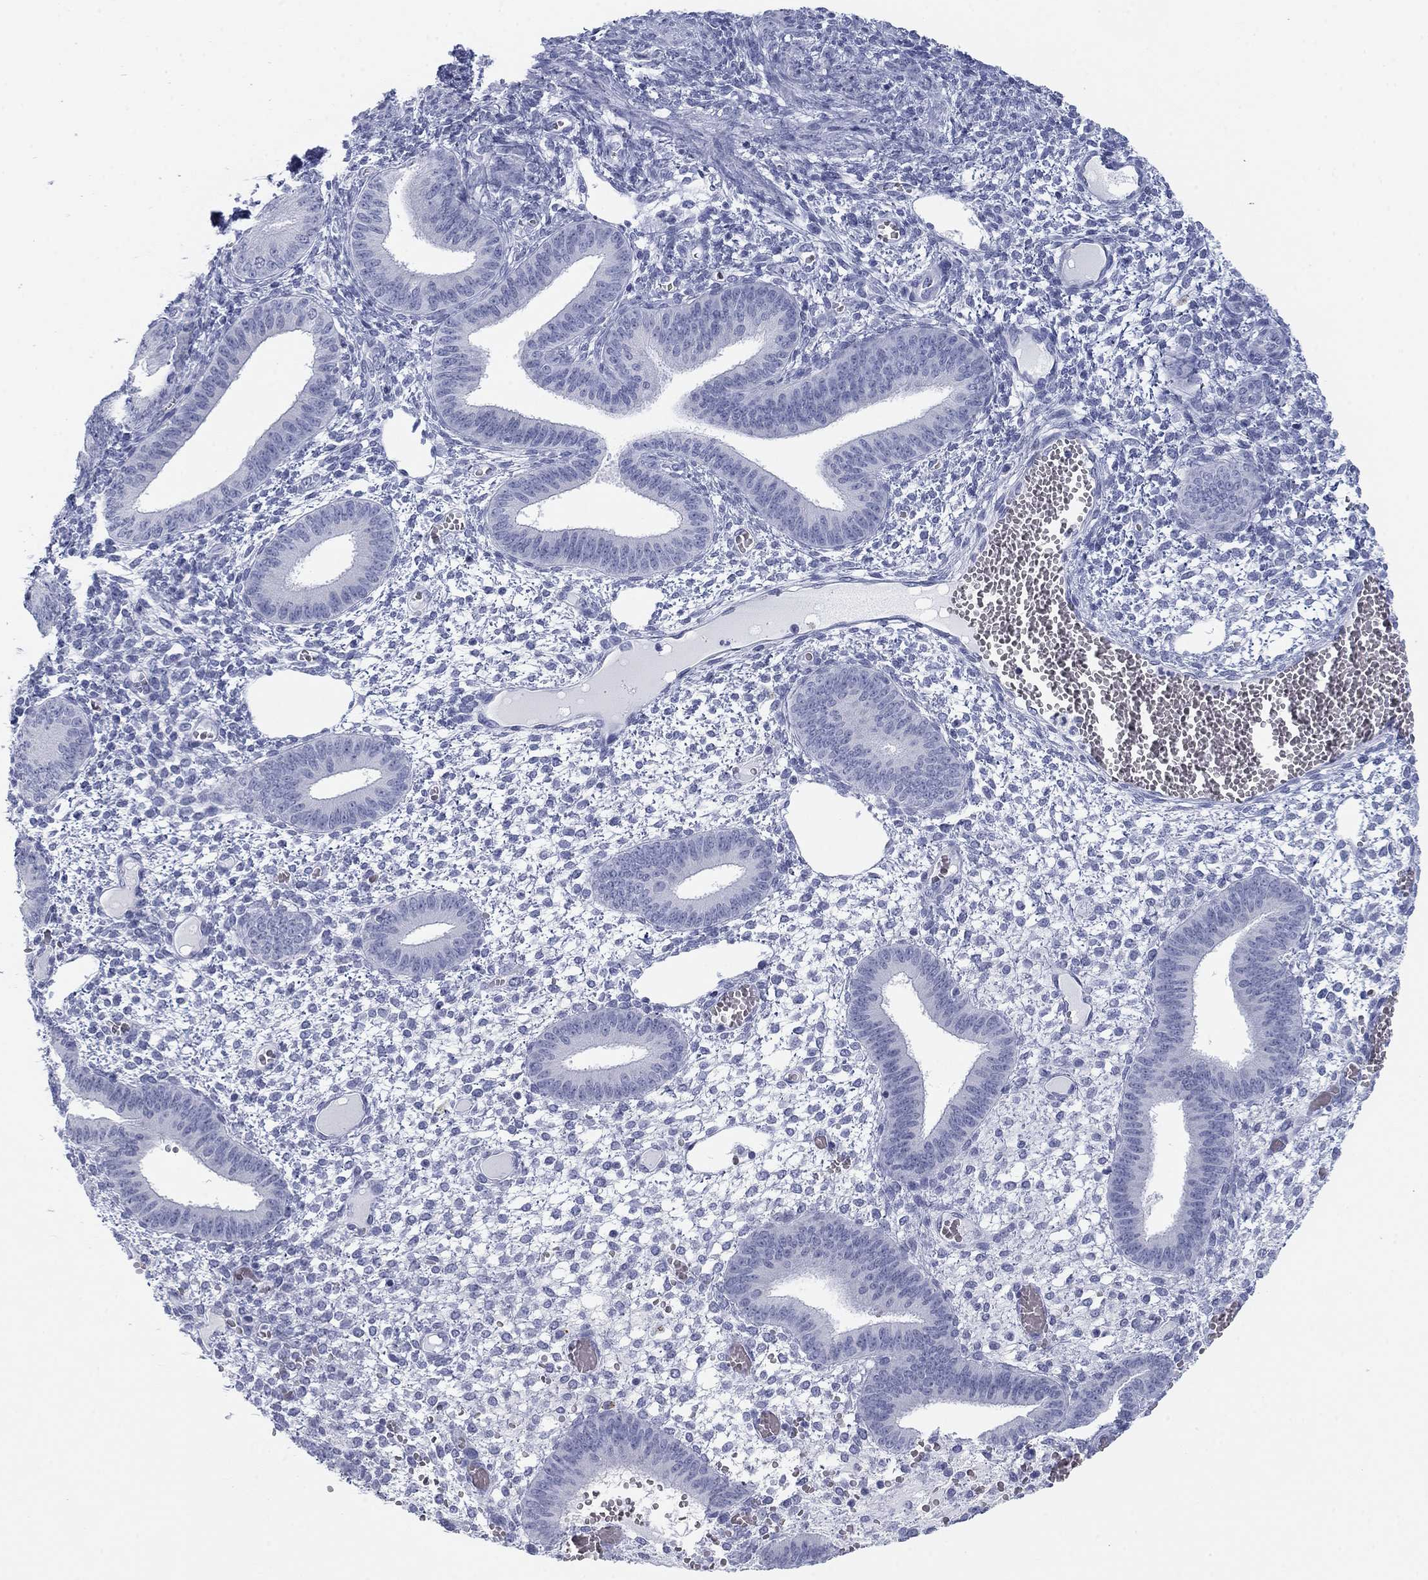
{"staining": {"intensity": "negative", "quantity": "none", "location": "none"}, "tissue": "endometrium", "cell_type": "Cells in endometrial stroma", "image_type": "normal", "snomed": [{"axis": "morphology", "description": "Normal tissue, NOS"}, {"axis": "topography", "description": "Endometrium"}], "caption": "The histopathology image displays no significant positivity in cells in endometrial stroma of endometrium.", "gene": "CALB1", "patient": {"sex": "female", "age": 42}}